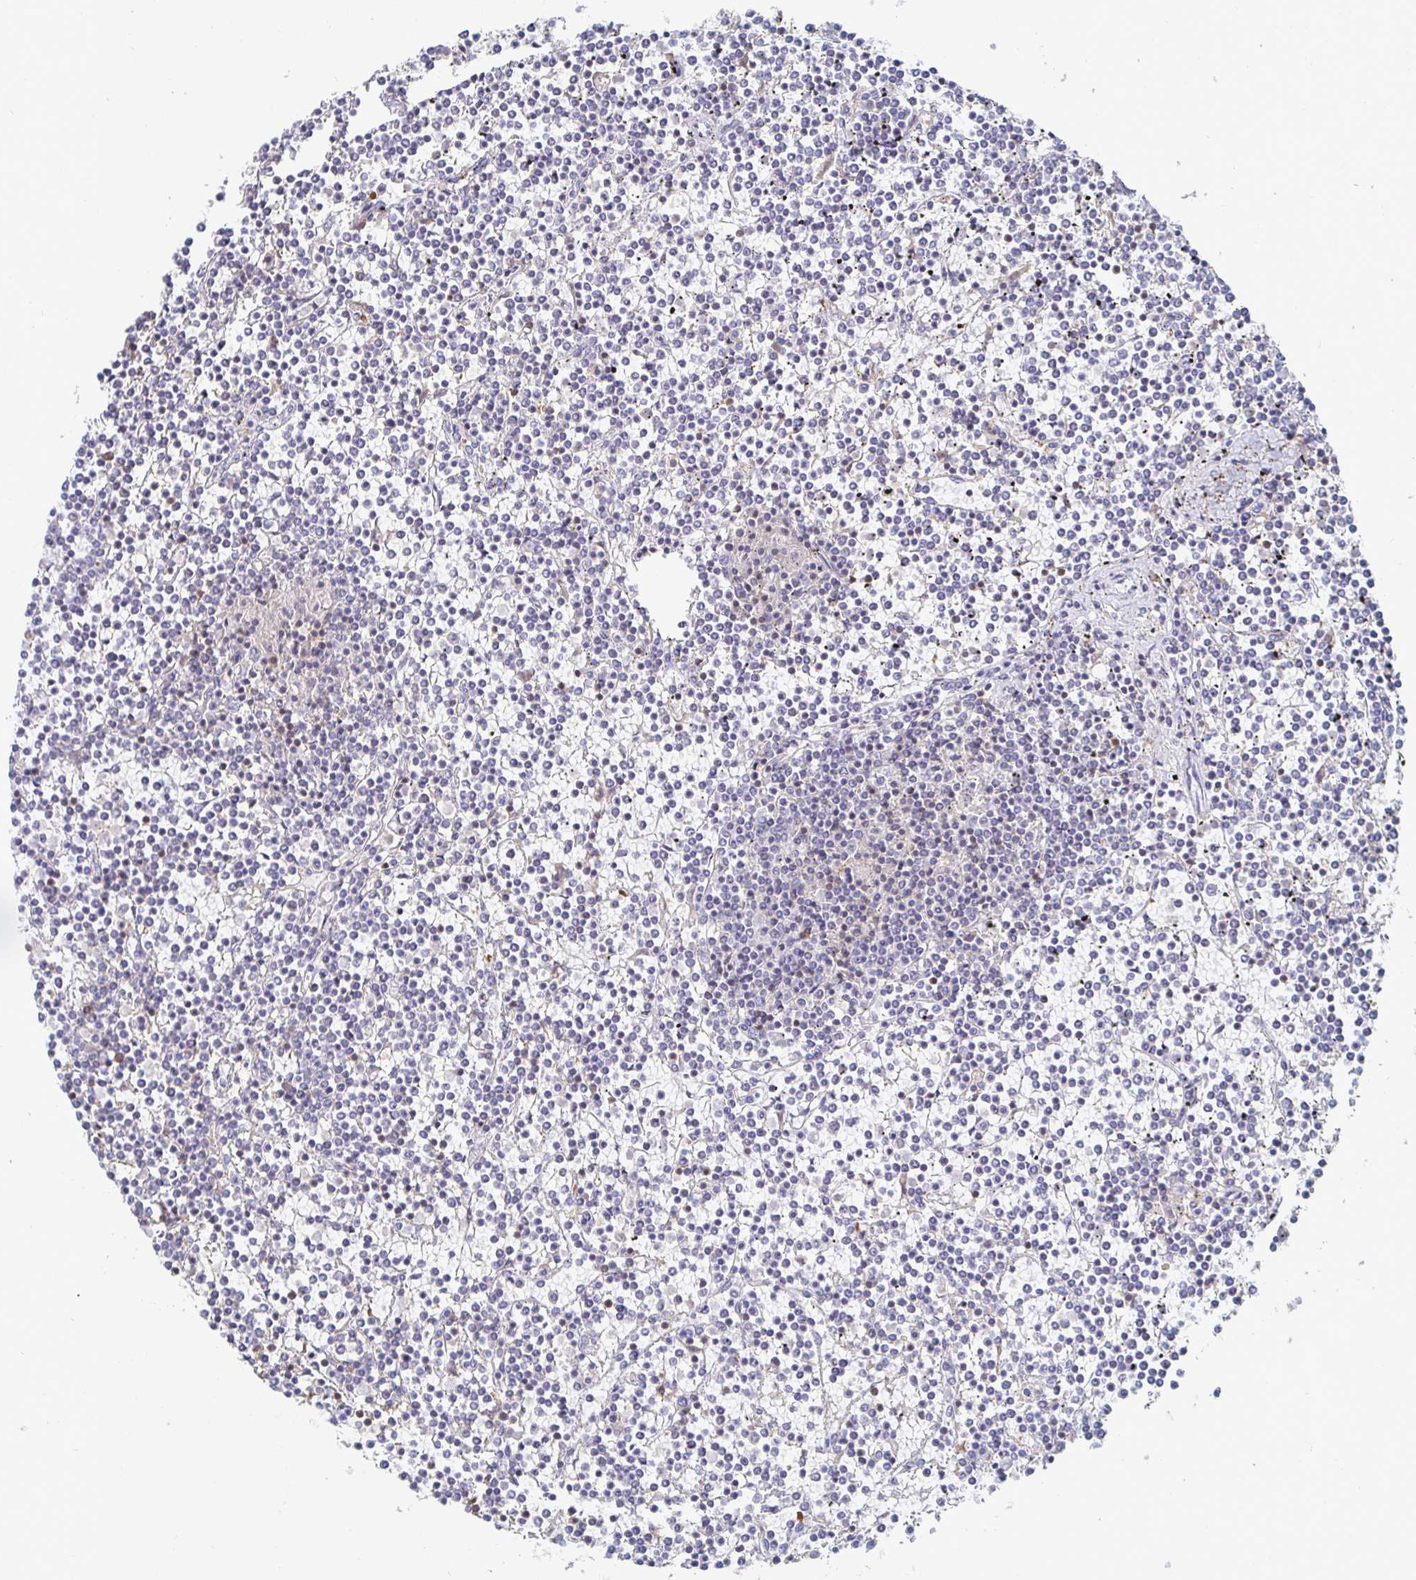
{"staining": {"intensity": "negative", "quantity": "none", "location": "none"}, "tissue": "lymphoma", "cell_type": "Tumor cells", "image_type": "cancer", "snomed": [{"axis": "morphology", "description": "Malignant lymphoma, non-Hodgkin's type, Low grade"}, {"axis": "topography", "description": "Spleen"}], "caption": "This photomicrograph is of lymphoma stained with immunohistochemistry to label a protein in brown with the nuclei are counter-stained blue. There is no staining in tumor cells.", "gene": "PIK3CD", "patient": {"sex": "female", "age": 19}}